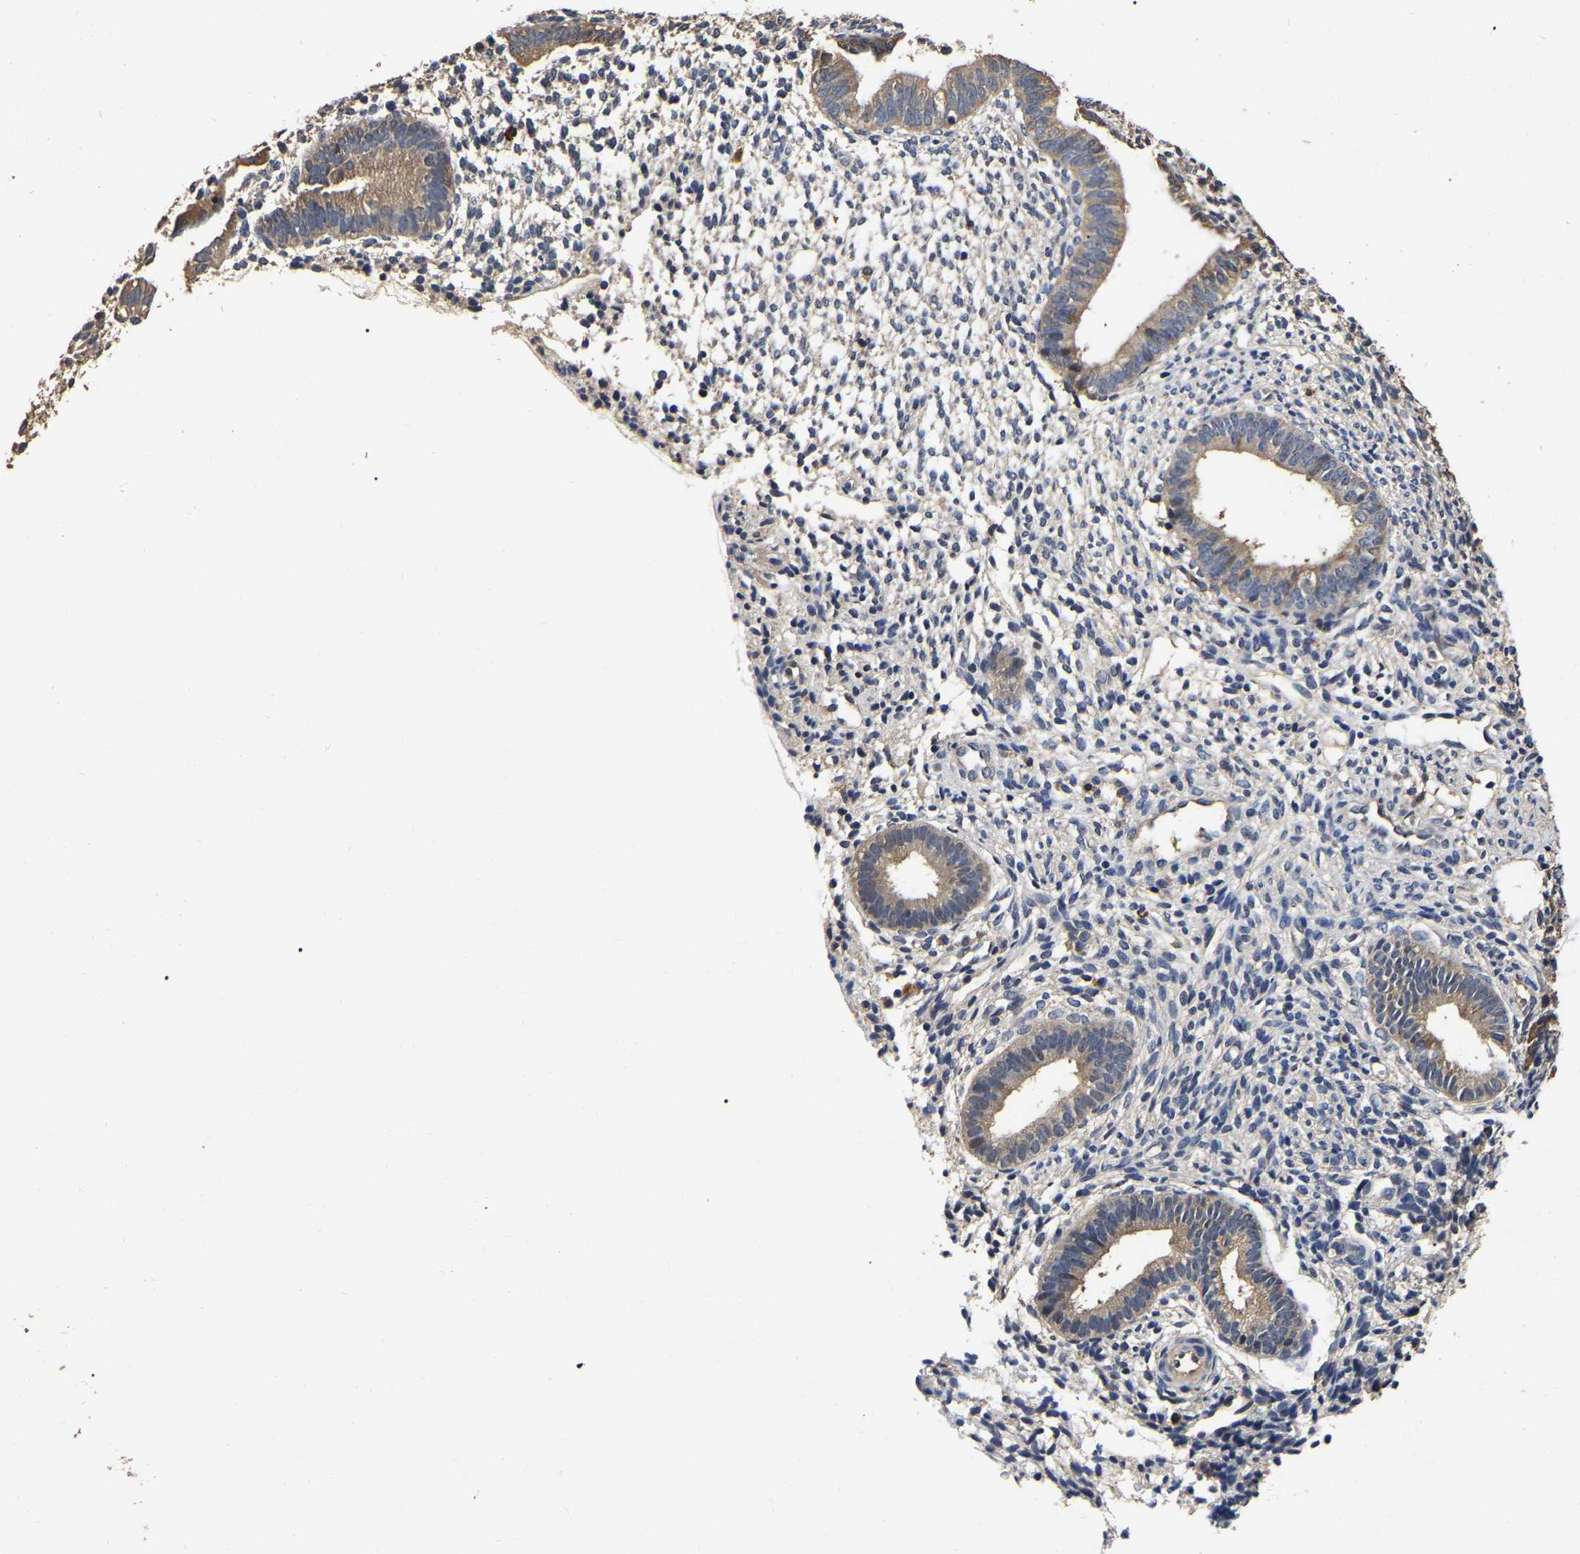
{"staining": {"intensity": "negative", "quantity": "none", "location": "none"}, "tissue": "endometrium", "cell_type": "Cells in endometrial stroma", "image_type": "normal", "snomed": [{"axis": "morphology", "description": "Normal tissue, NOS"}, {"axis": "topography", "description": "Endometrium"}], "caption": "This micrograph is of normal endometrium stained with immunohistochemistry (IHC) to label a protein in brown with the nuclei are counter-stained blue. There is no expression in cells in endometrial stroma. Brightfield microscopy of immunohistochemistry stained with DAB (3,3'-diaminobenzidine) (brown) and hematoxylin (blue), captured at high magnification.", "gene": "STK32C", "patient": {"sex": "female", "age": 46}}